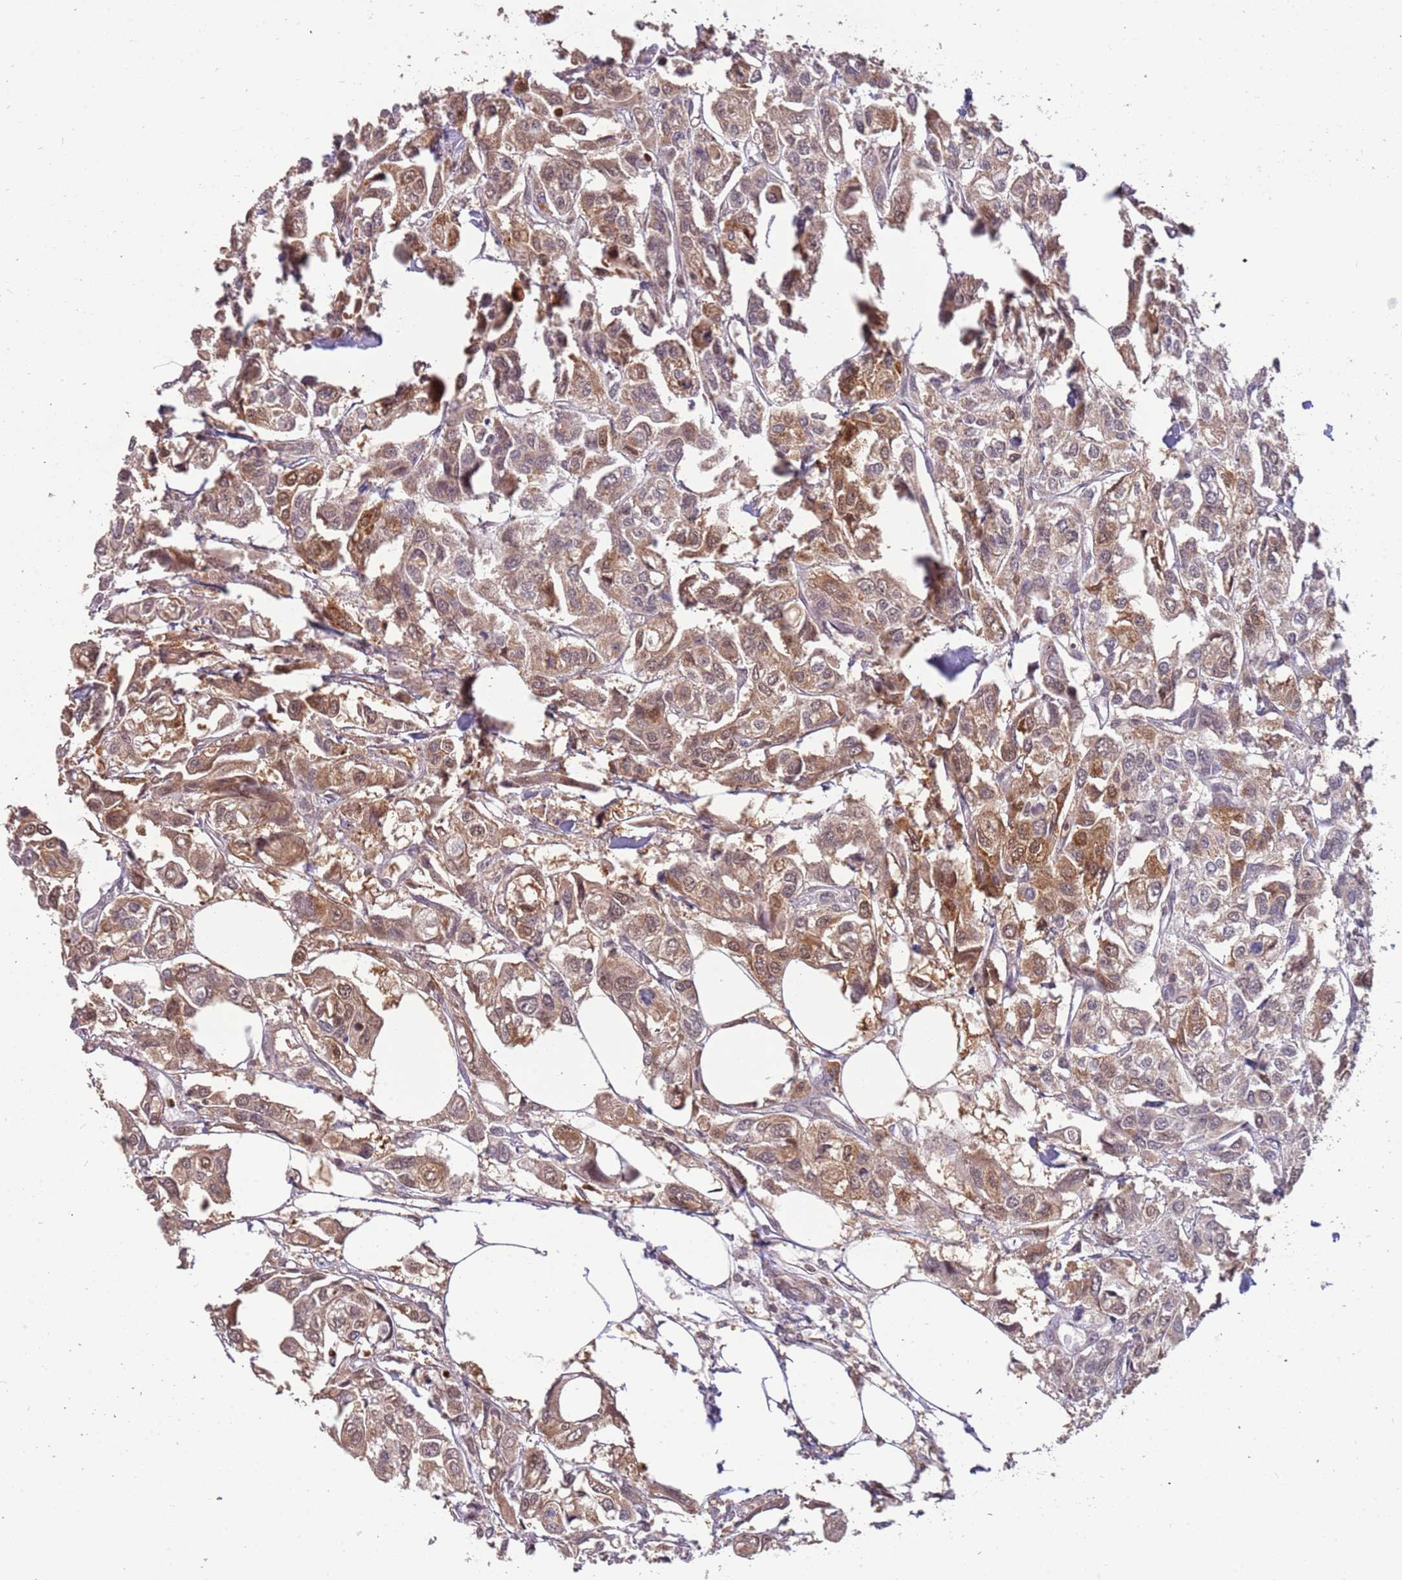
{"staining": {"intensity": "moderate", "quantity": ">75%", "location": "cytoplasmic/membranous"}, "tissue": "urothelial cancer", "cell_type": "Tumor cells", "image_type": "cancer", "snomed": [{"axis": "morphology", "description": "Urothelial carcinoma, High grade"}, {"axis": "topography", "description": "Urinary bladder"}], "caption": "Approximately >75% of tumor cells in human urothelial cancer demonstrate moderate cytoplasmic/membranous protein staining as visualized by brown immunohistochemical staining.", "gene": "GBP2", "patient": {"sex": "male", "age": 67}}